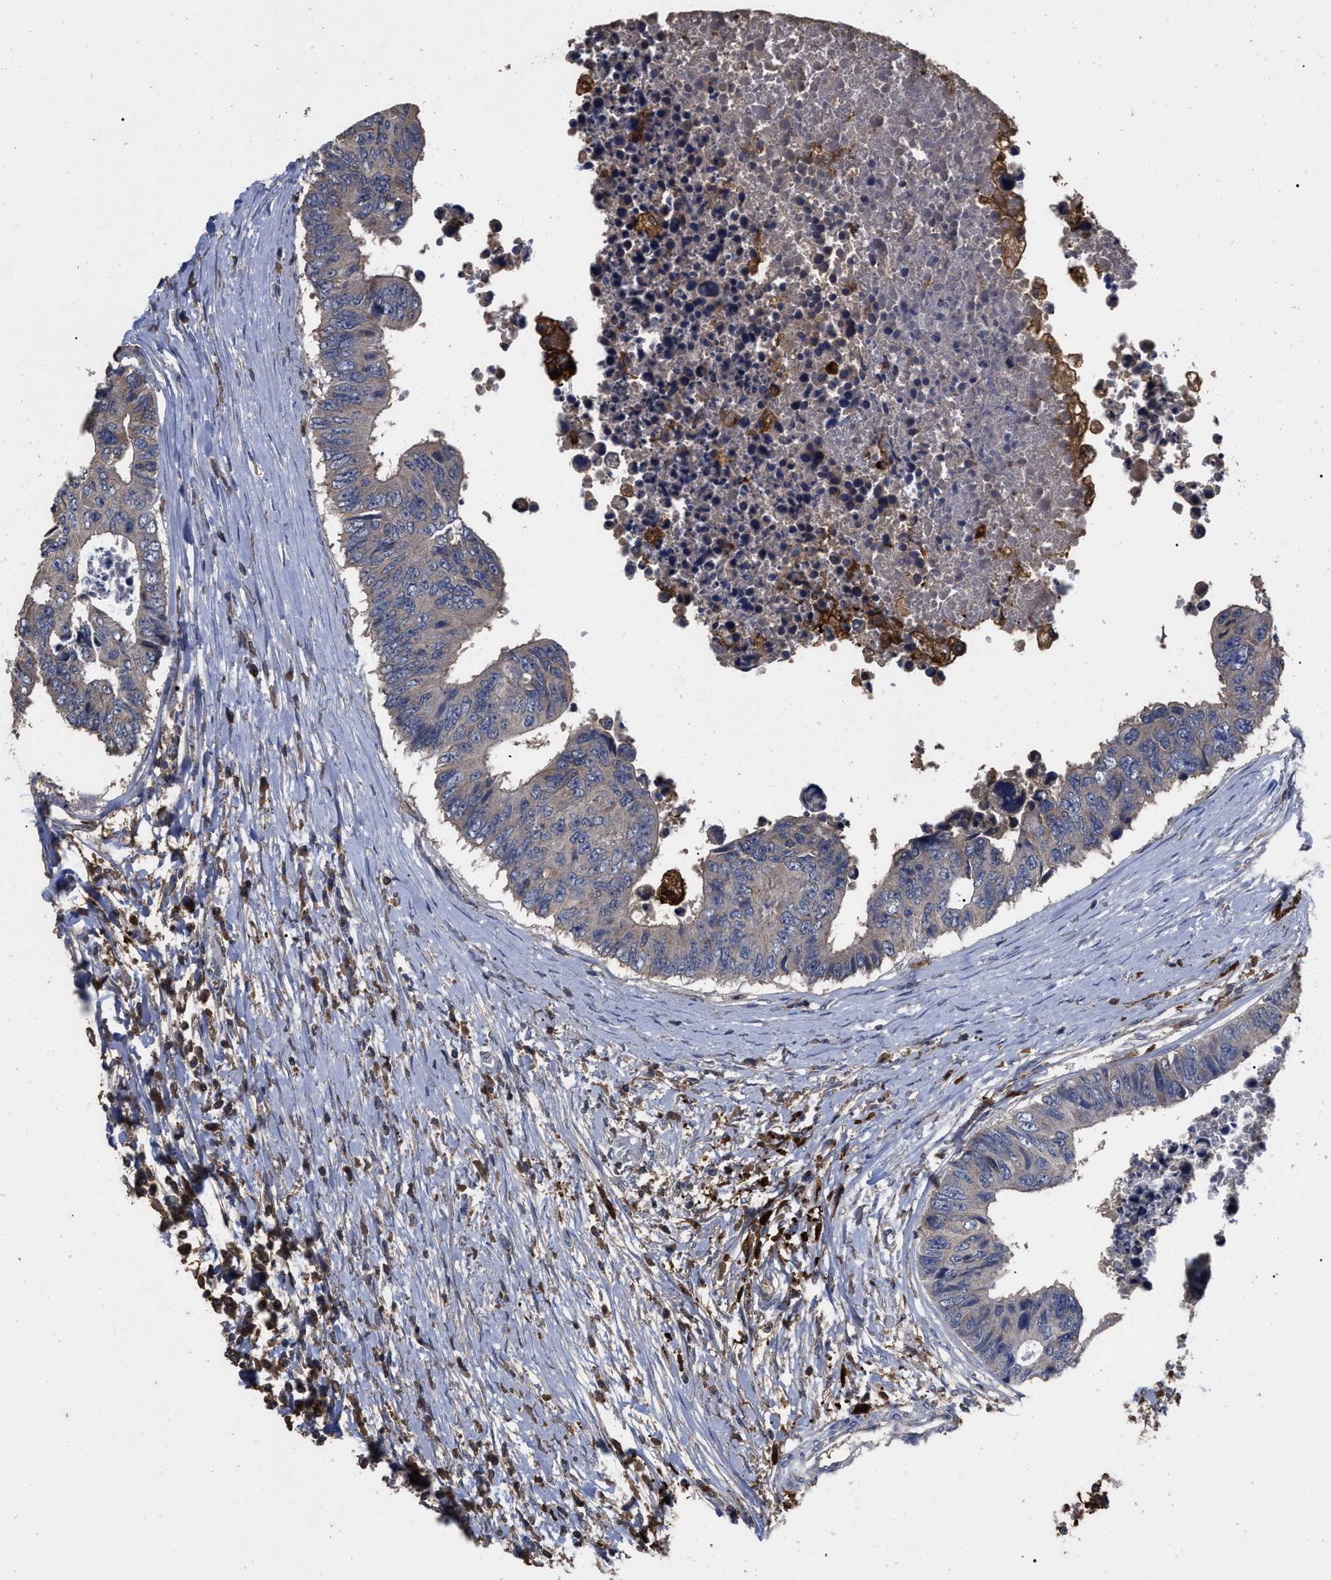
{"staining": {"intensity": "negative", "quantity": "none", "location": "none"}, "tissue": "colorectal cancer", "cell_type": "Tumor cells", "image_type": "cancer", "snomed": [{"axis": "morphology", "description": "Adenocarcinoma, NOS"}, {"axis": "topography", "description": "Rectum"}], "caption": "The photomicrograph displays no significant positivity in tumor cells of colorectal cancer (adenocarcinoma). Nuclei are stained in blue.", "gene": "GPR179", "patient": {"sex": "male", "age": 84}}